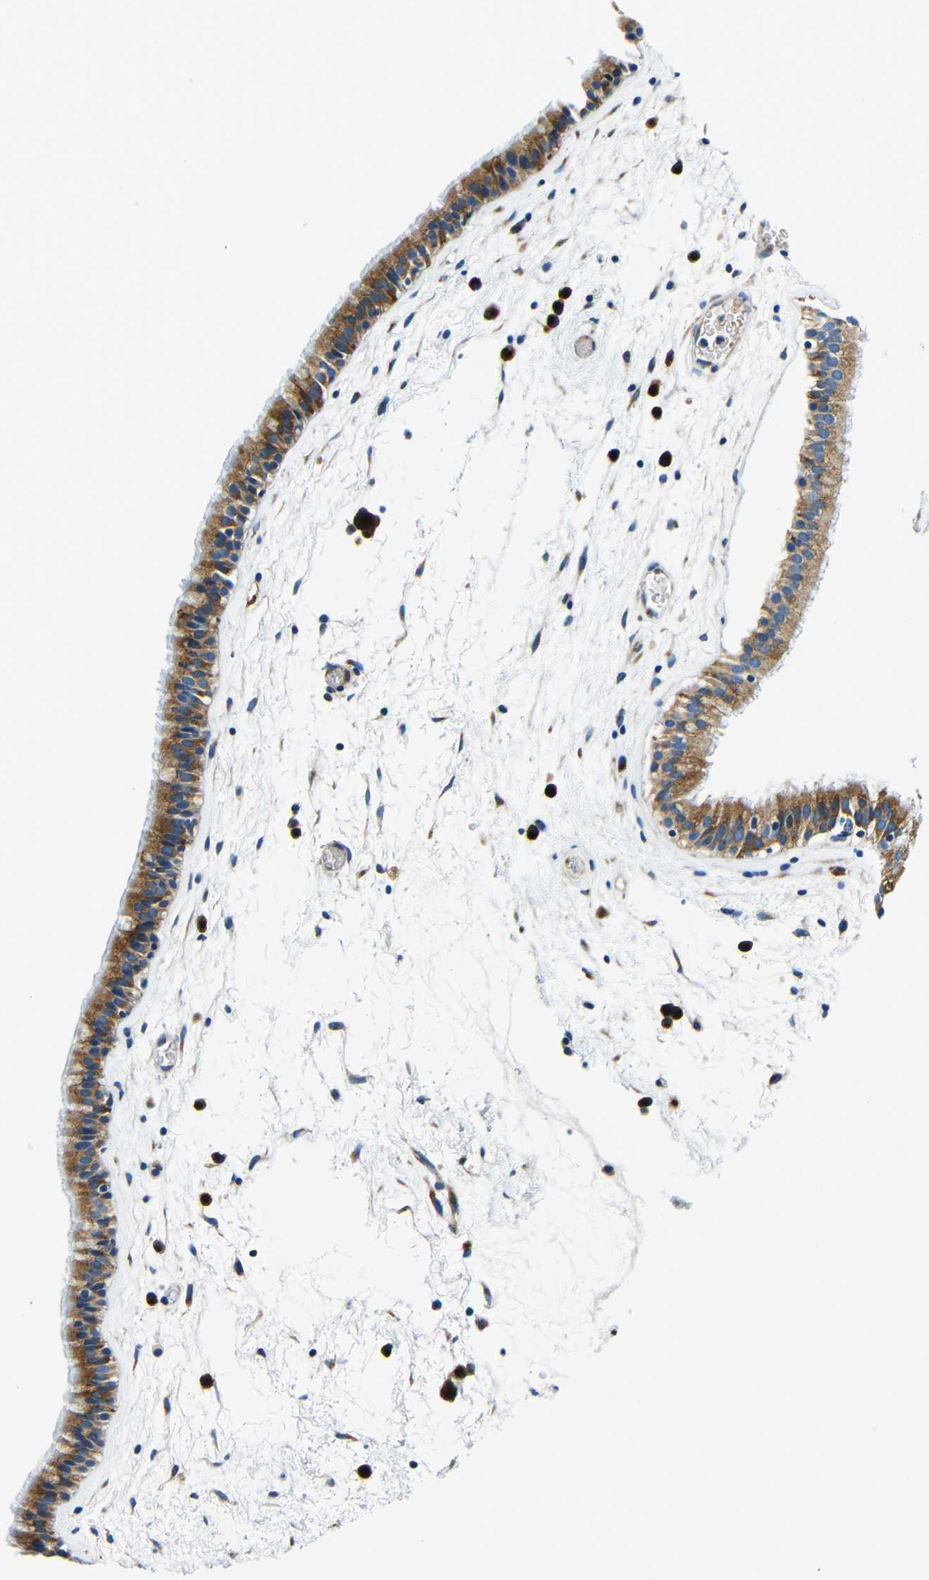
{"staining": {"intensity": "moderate", "quantity": ">75%", "location": "cytoplasmic/membranous"}, "tissue": "nasopharynx", "cell_type": "Respiratory epithelial cells", "image_type": "normal", "snomed": [{"axis": "morphology", "description": "Normal tissue, NOS"}, {"axis": "morphology", "description": "Inflammation, NOS"}, {"axis": "topography", "description": "Nasopharynx"}], "caption": "The image reveals staining of benign nasopharynx, revealing moderate cytoplasmic/membranous protein positivity (brown color) within respiratory epithelial cells.", "gene": "USO1", "patient": {"sex": "male", "age": 48}}